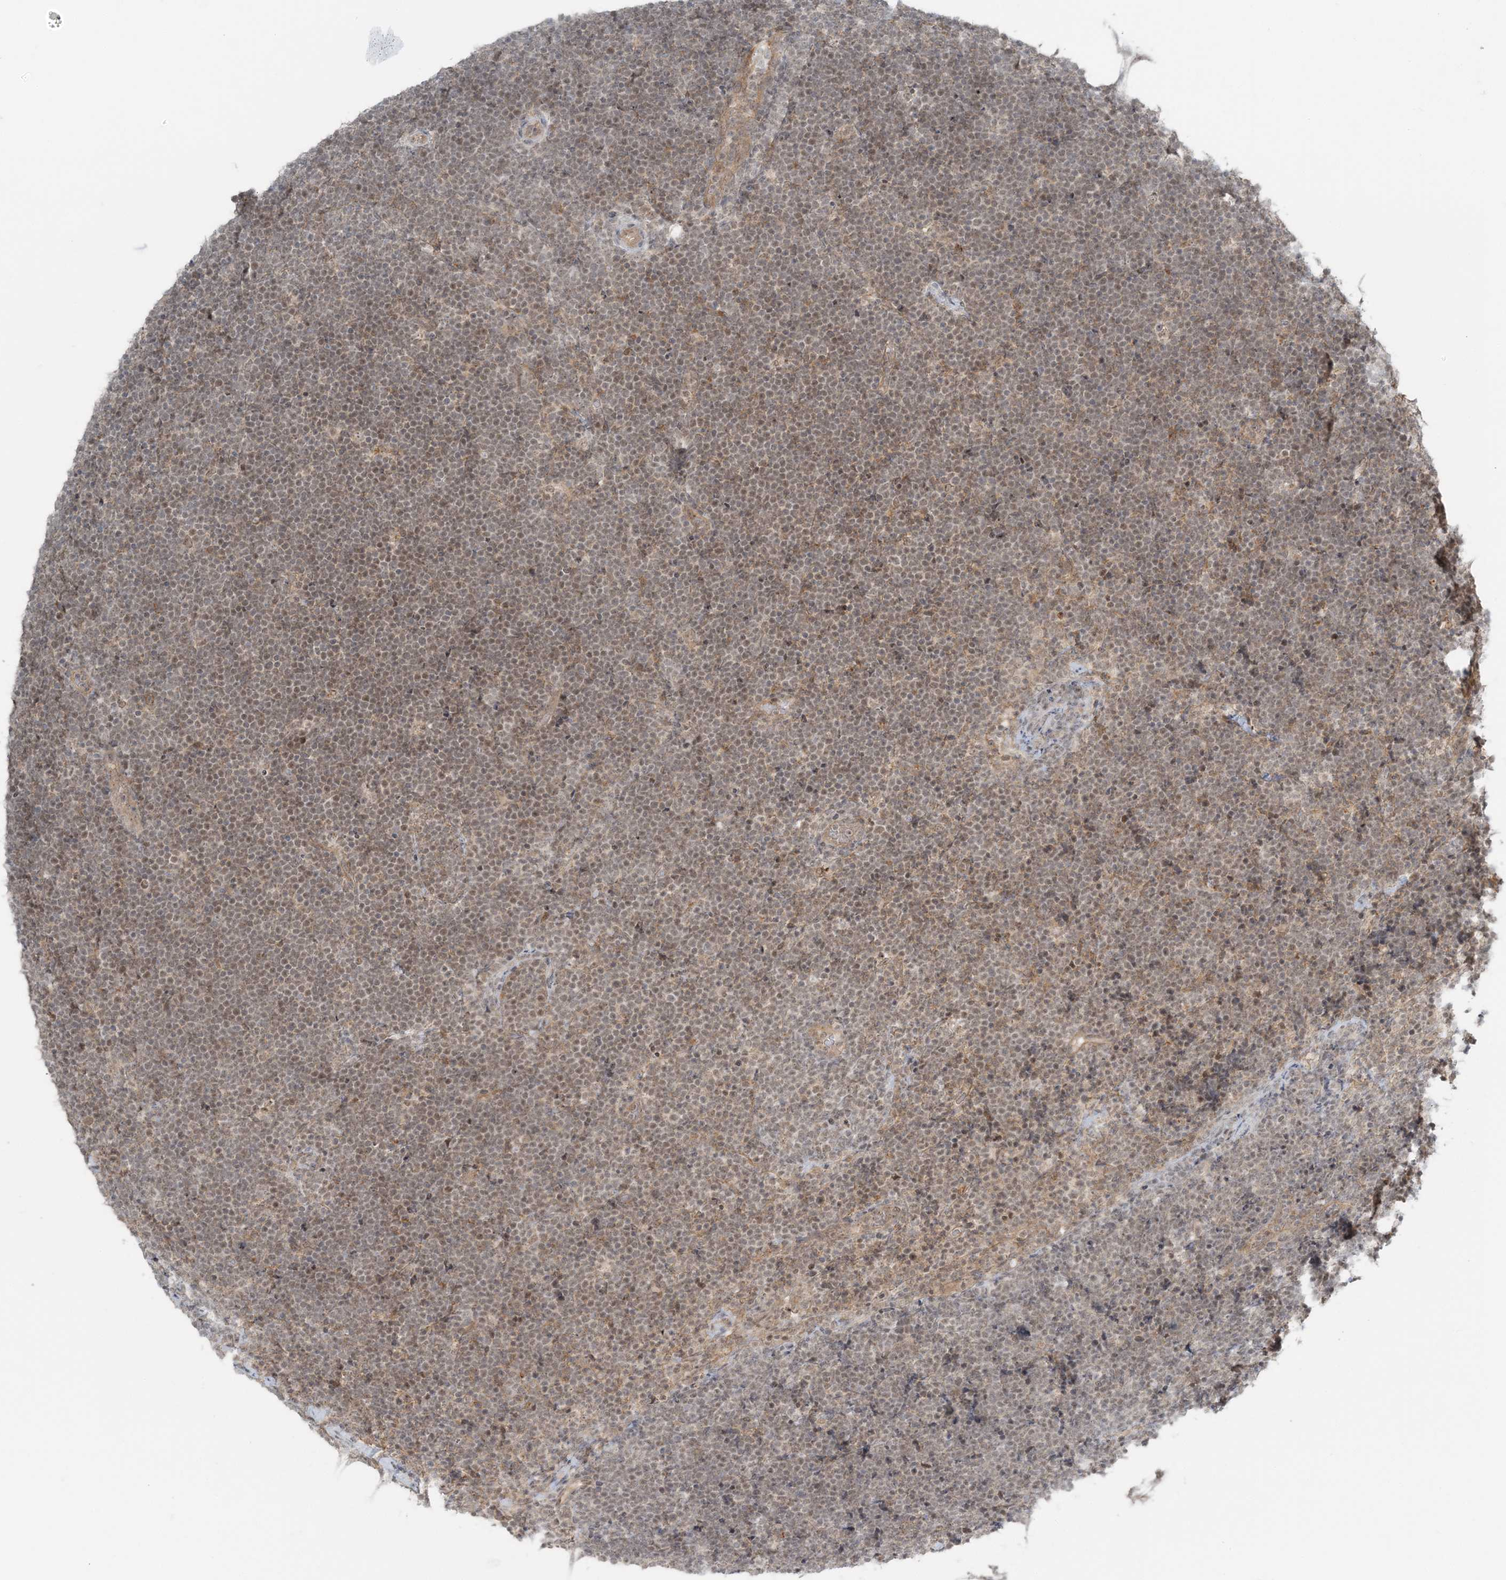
{"staining": {"intensity": "weak", "quantity": ">75%", "location": "nuclear"}, "tissue": "lymphoma", "cell_type": "Tumor cells", "image_type": "cancer", "snomed": [{"axis": "morphology", "description": "Malignant lymphoma, non-Hodgkin's type, High grade"}, {"axis": "topography", "description": "Lymph node"}], "caption": "A brown stain highlights weak nuclear expression of a protein in human lymphoma tumor cells.", "gene": "ATP11A", "patient": {"sex": "male", "age": 13}}